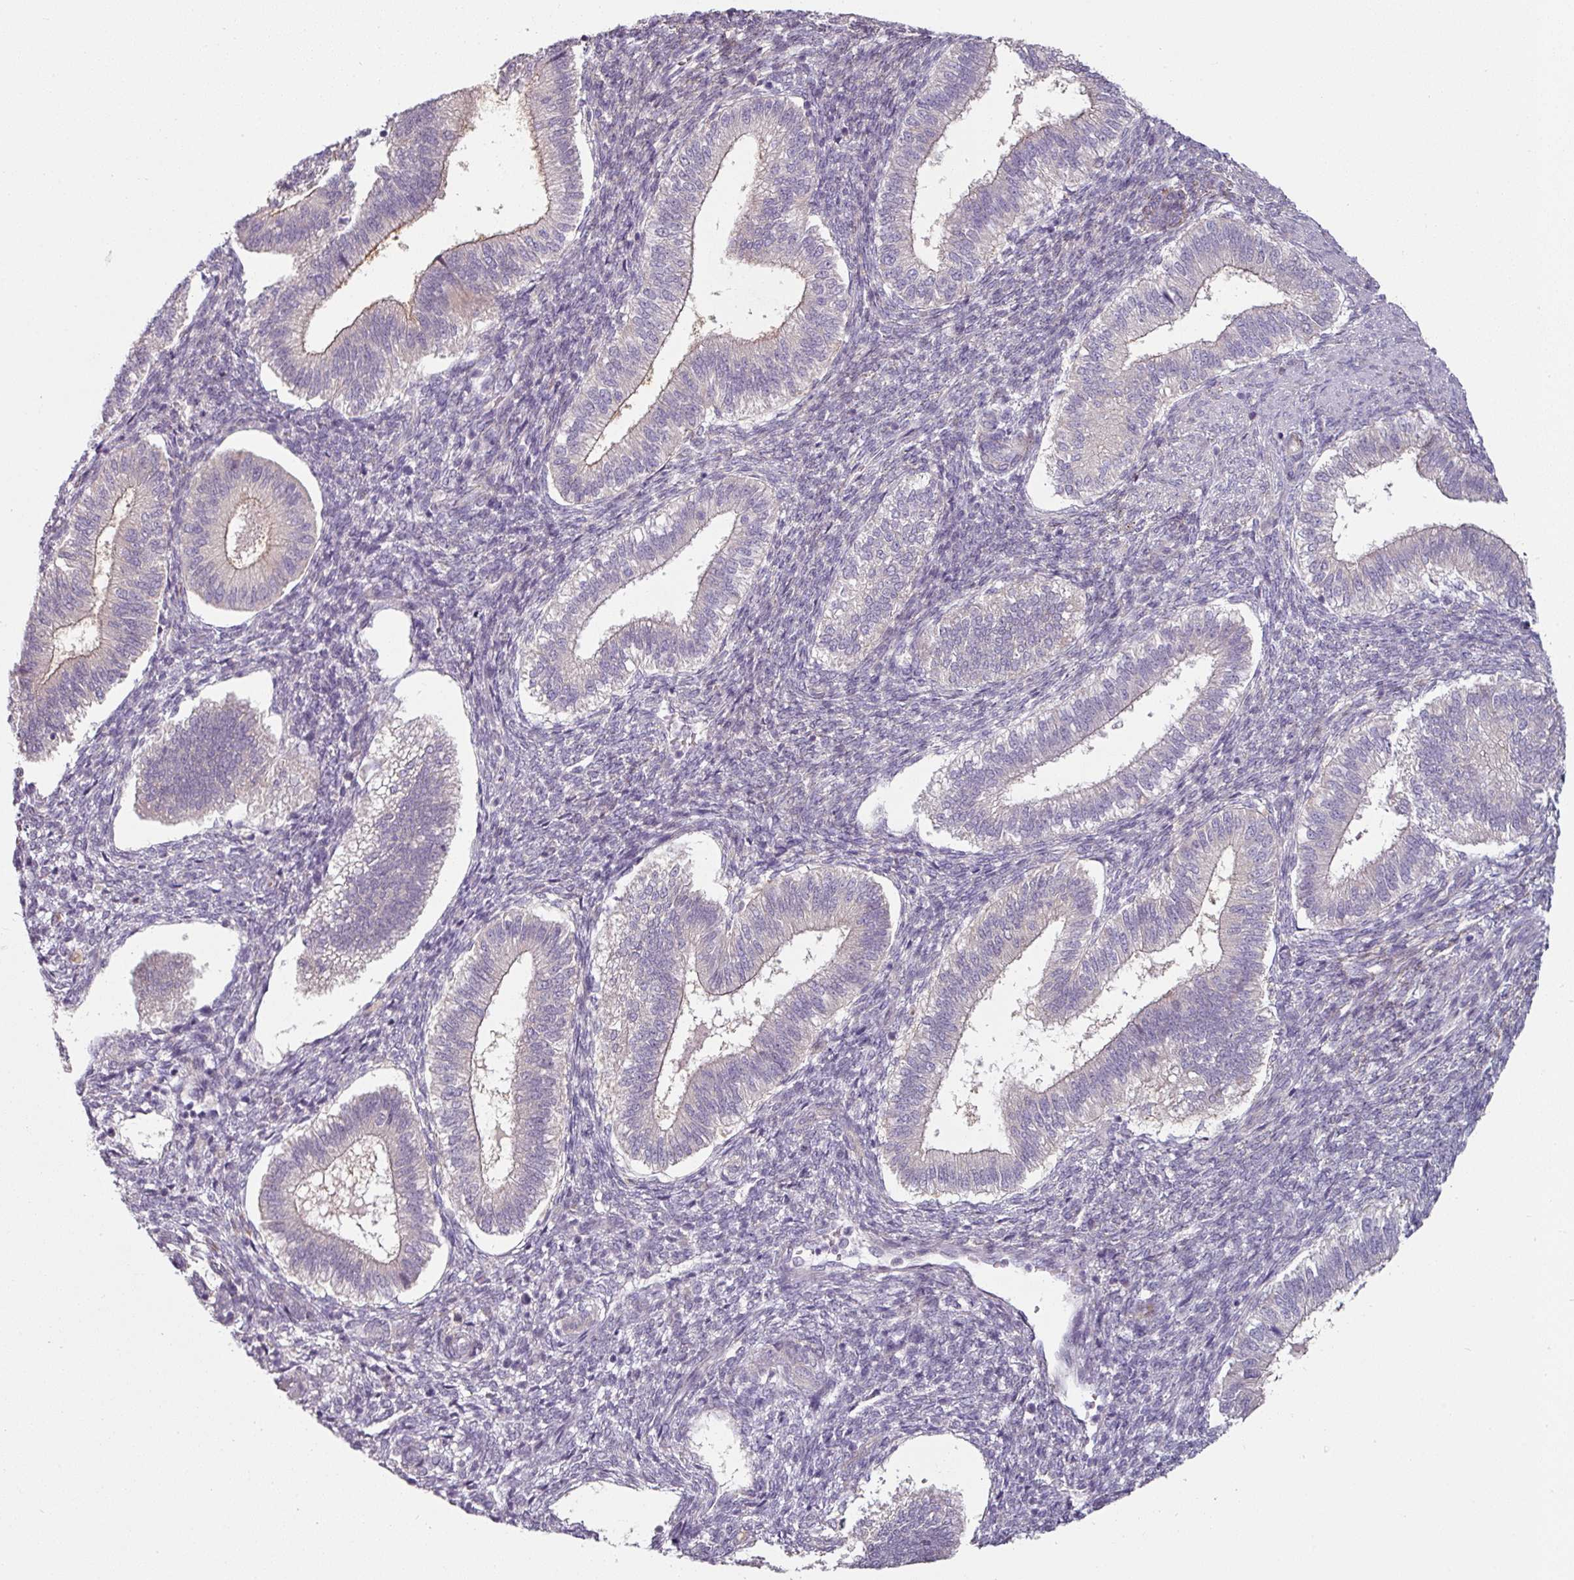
{"staining": {"intensity": "negative", "quantity": "none", "location": "none"}, "tissue": "endometrium", "cell_type": "Cells in endometrial stroma", "image_type": "normal", "snomed": [{"axis": "morphology", "description": "Normal tissue, NOS"}, {"axis": "topography", "description": "Endometrium"}], "caption": "A histopathology image of human endometrium is negative for staining in cells in endometrial stroma. (Stains: DAB (3,3'-diaminobenzidine) immunohistochemistry with hematoxylin counter stain, Microscopy: brightfield microscopy at high magnification).", "gene": "MTMR14", "patient": {"sex": "female", "age": 25}}